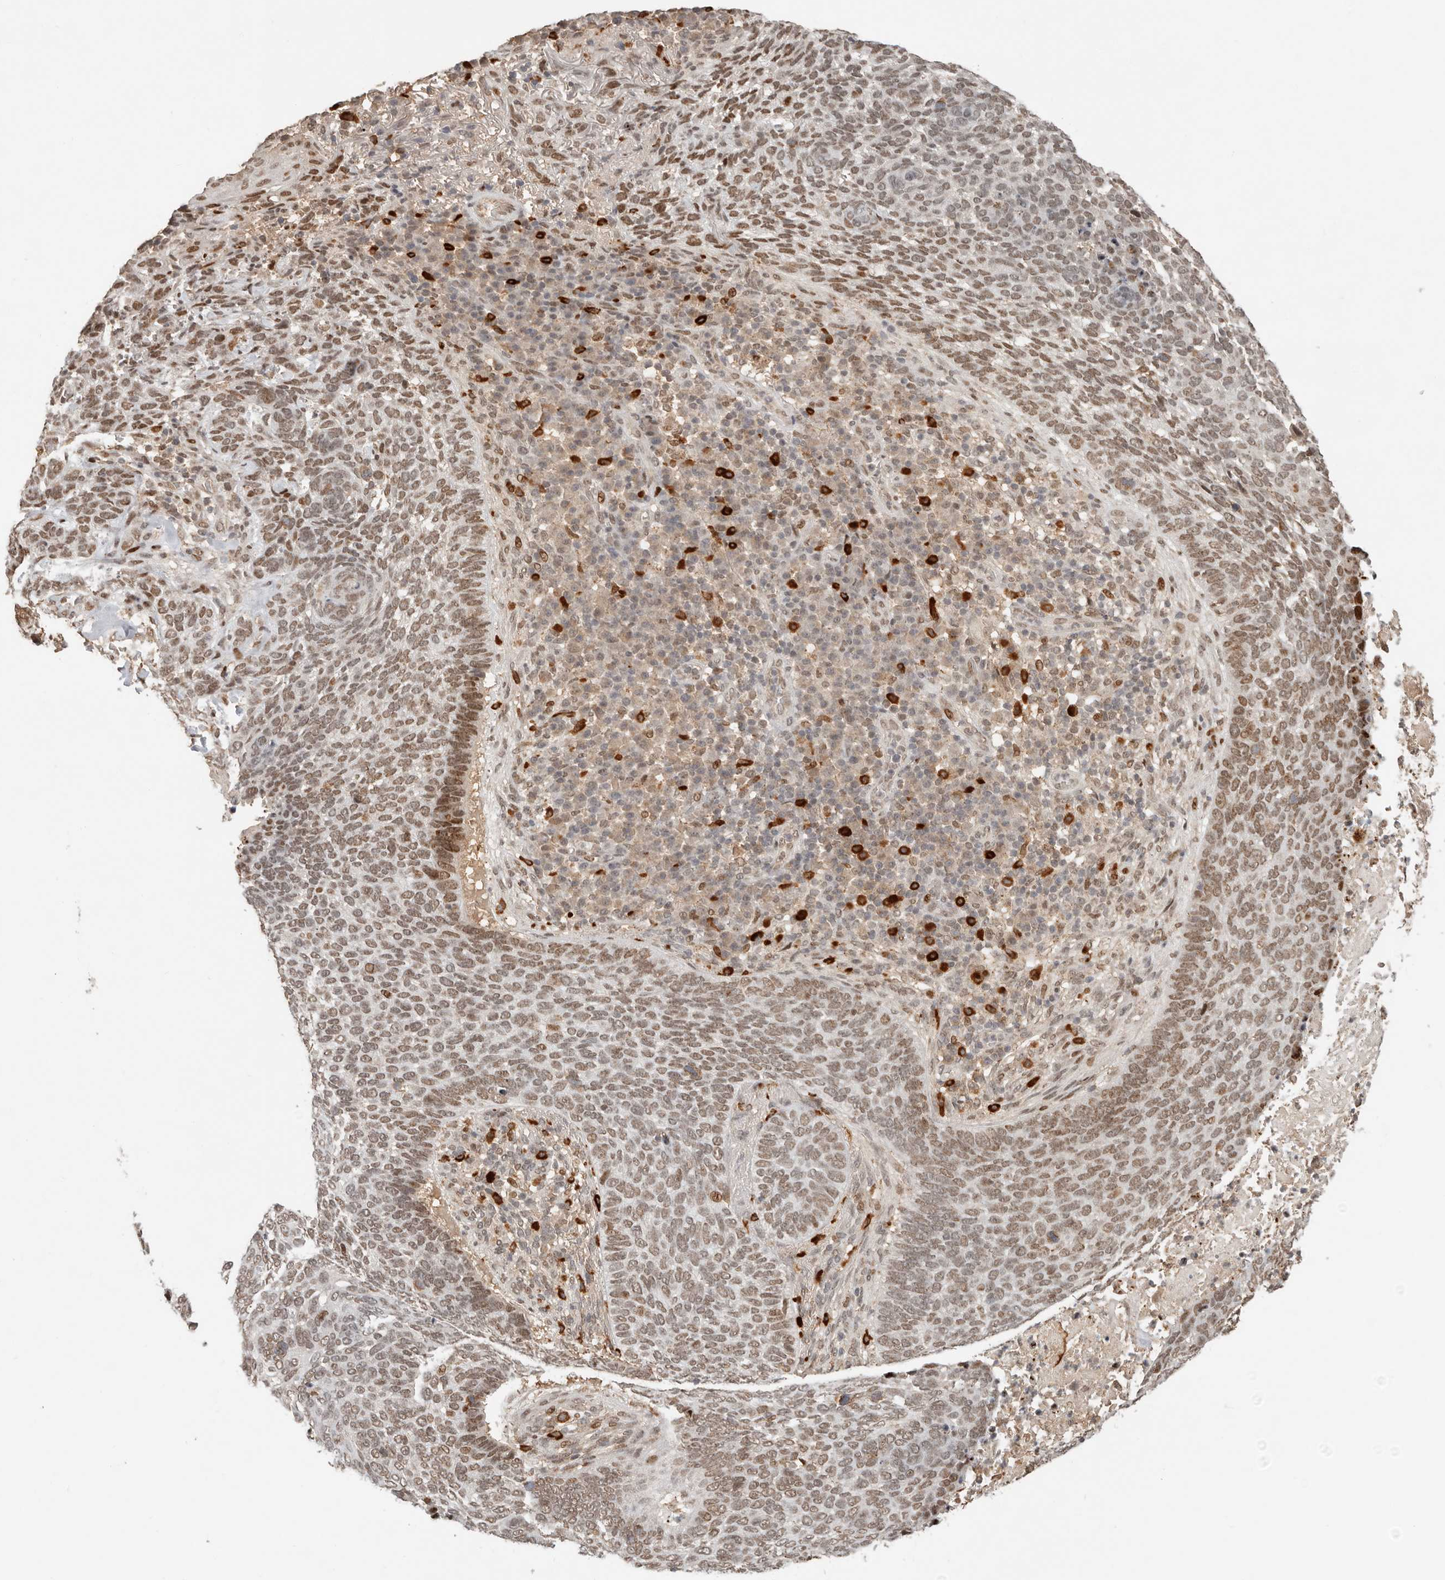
{"staining": {"intensity": "moderate", "quantity": ">75%", "location": "nuclear"}, "tissue": "skin cancer", "cell_type": "Tumor cells", "image_type": "cancer", "snomed": [{"axis": "morphology", "description": "Basal cell carcinoma"}, {"axis": "topography", "description": "Skin"}], "caption": "Immunohistochemistry (DAB) staining of skin basal cell carcinoma reveals moderate nuclear protein positivity in about >75% of tumor cells. Ihc stains the protein in brown and the nuclei are stained blue.", "gene": "NPAS2", "patient": {"sex": "female", "age": 64}}